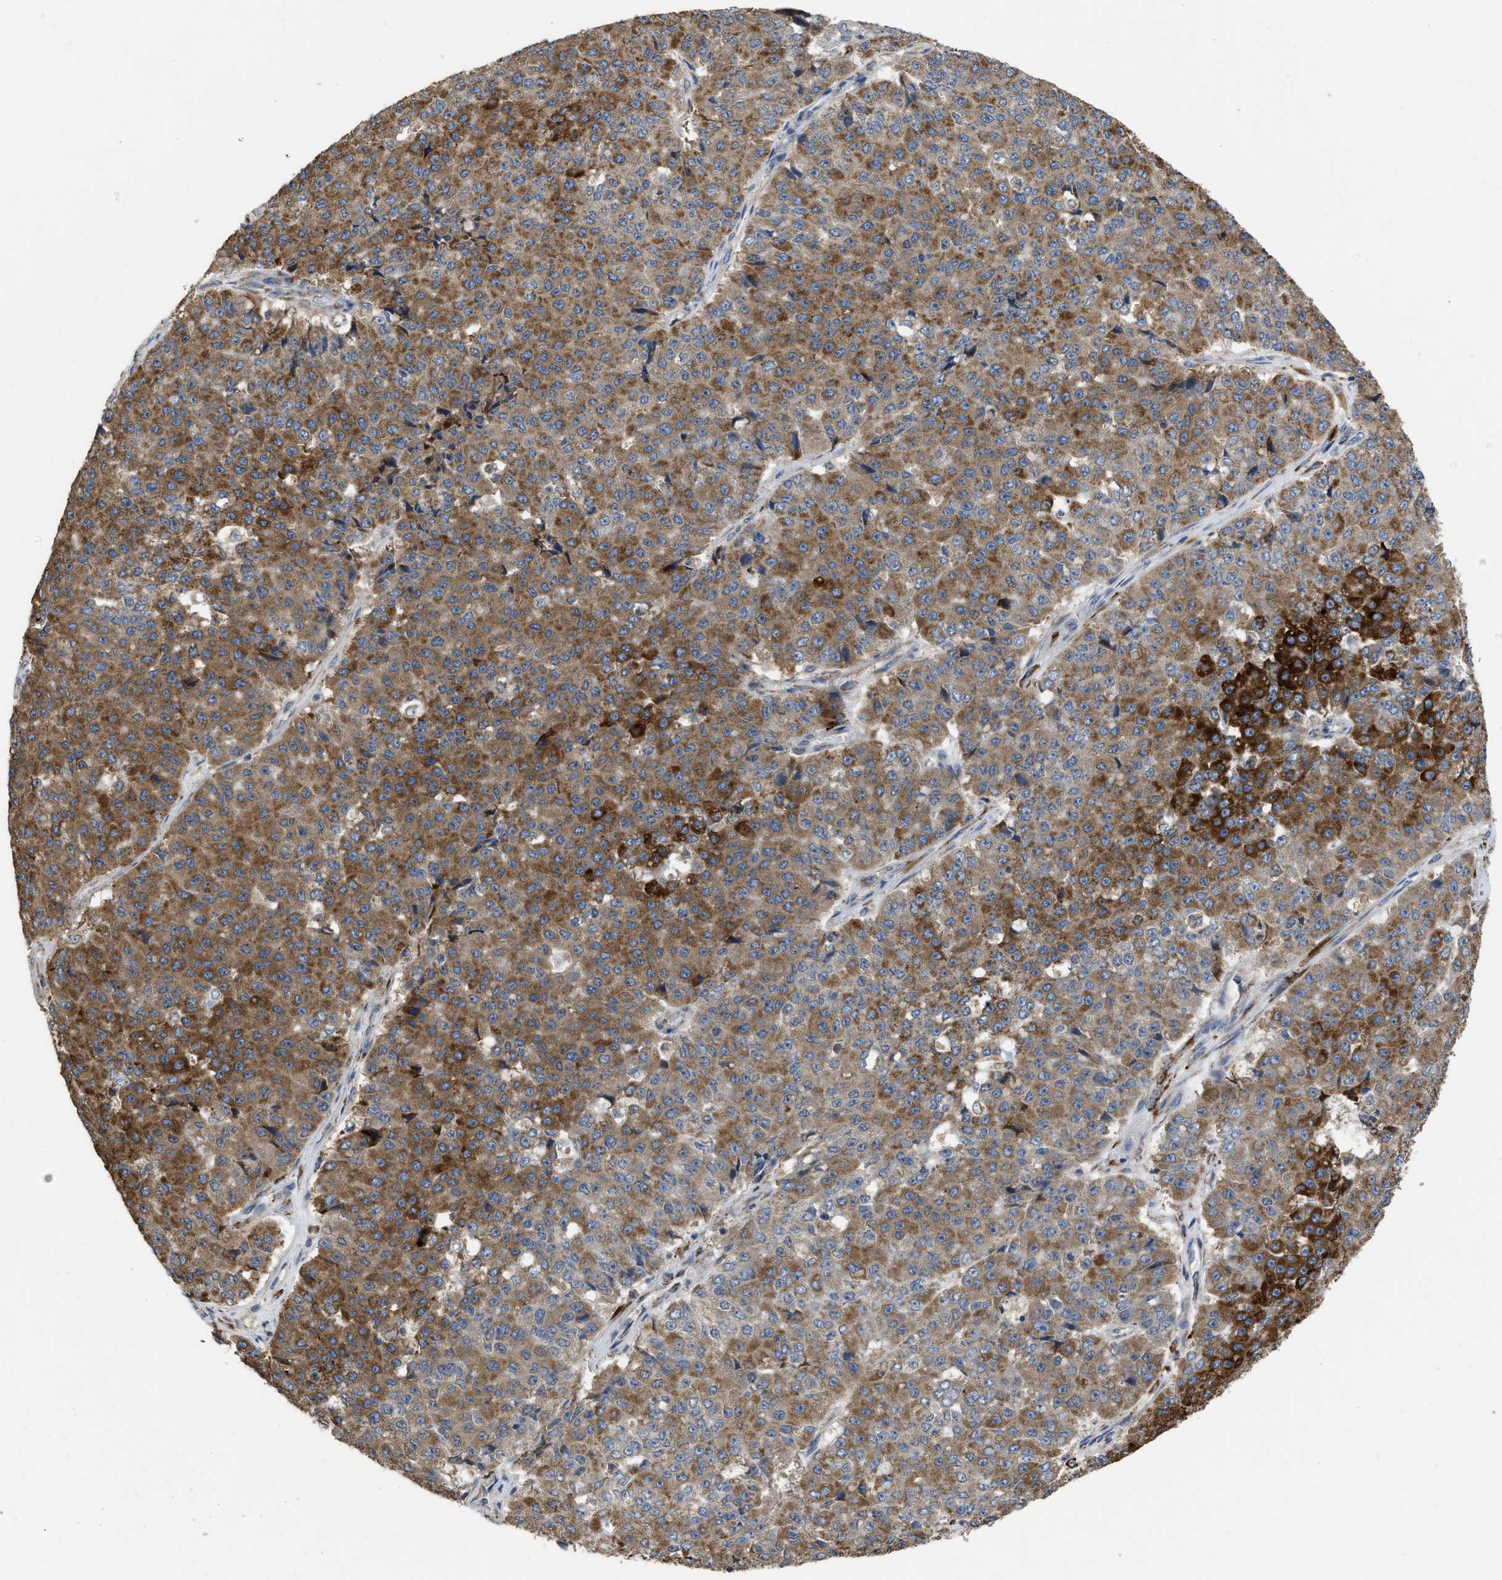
{"staining": {"intensity": "moderate", "quantity": ">75%", "location": "cytoplasmic/membranous"}, "tissue": "pancreatic cancer", "cell_type": "Tumor cells", "image_type": "cancer", "snomed": [{"axis": "morphology", "description": "Adenocarcinoma, NOS"}, {"axis": "topography", "description": "Pancreas"}], "caption": "Adenocarcinoma (pancreatic) stained with a brown dye shows moderate cytoplasmic/membranous positive positivity in approximately >75% of tumor cells.", "gene": "AK2", "patient": {"sex": "male", "age": 50}}